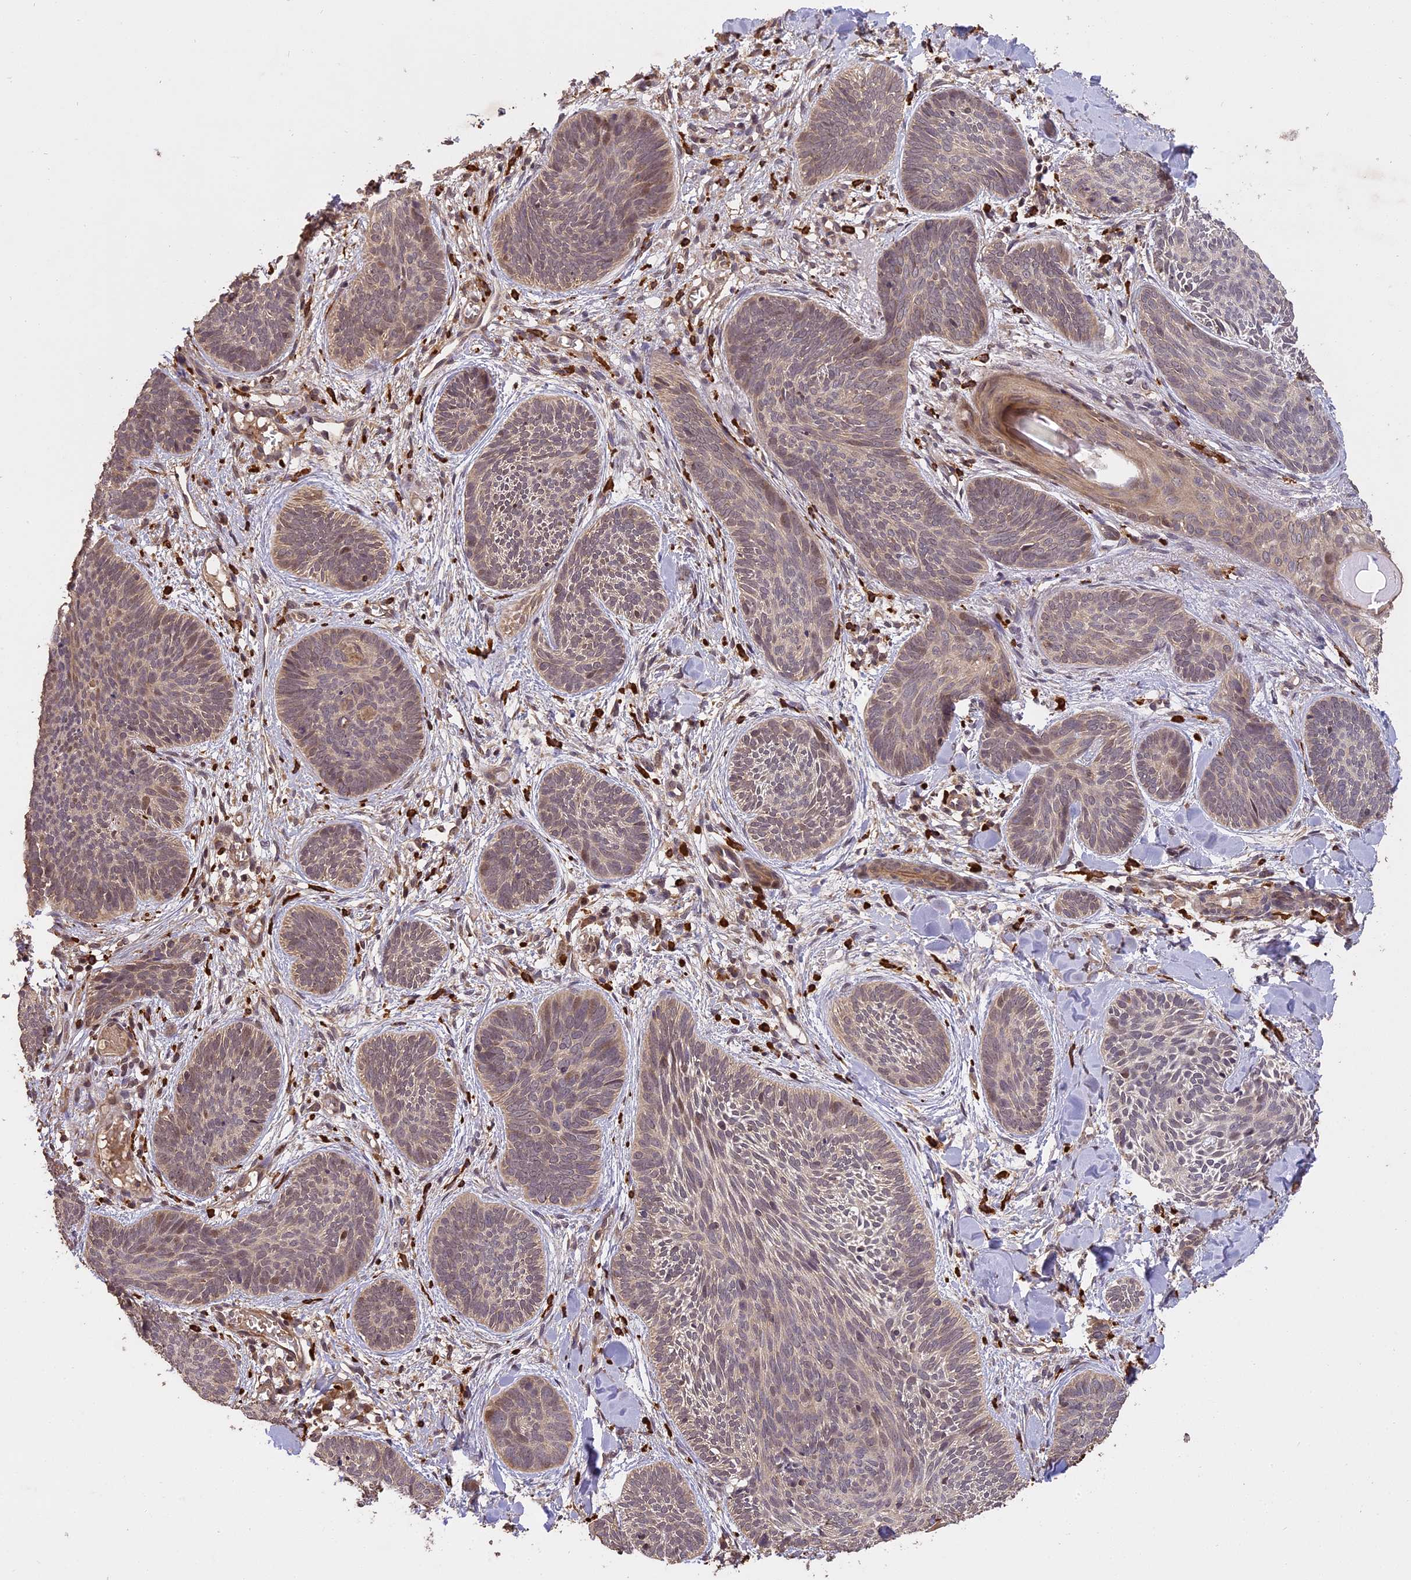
{"staining": {"intensity": "moderate", "quantity": "<25%", "location": "nuclear"}, "tissue": "skin cancer", "cell_type": "Tumor cells", "image_type": "cancer", "snomed": [{"axis": "morphology", "description": "Basal cell carcinoma"}, {"axis": "topography", "description": "Skin"}], "caption": "There is low levels of moderate nuclear positivity in tumor cells of skin cancer (basal cell carcinoma), as demonstrated by immunohistochemical staining (brown color).", "gene": "TIGD7", "patient": {"sex": "female", "age": 81}}